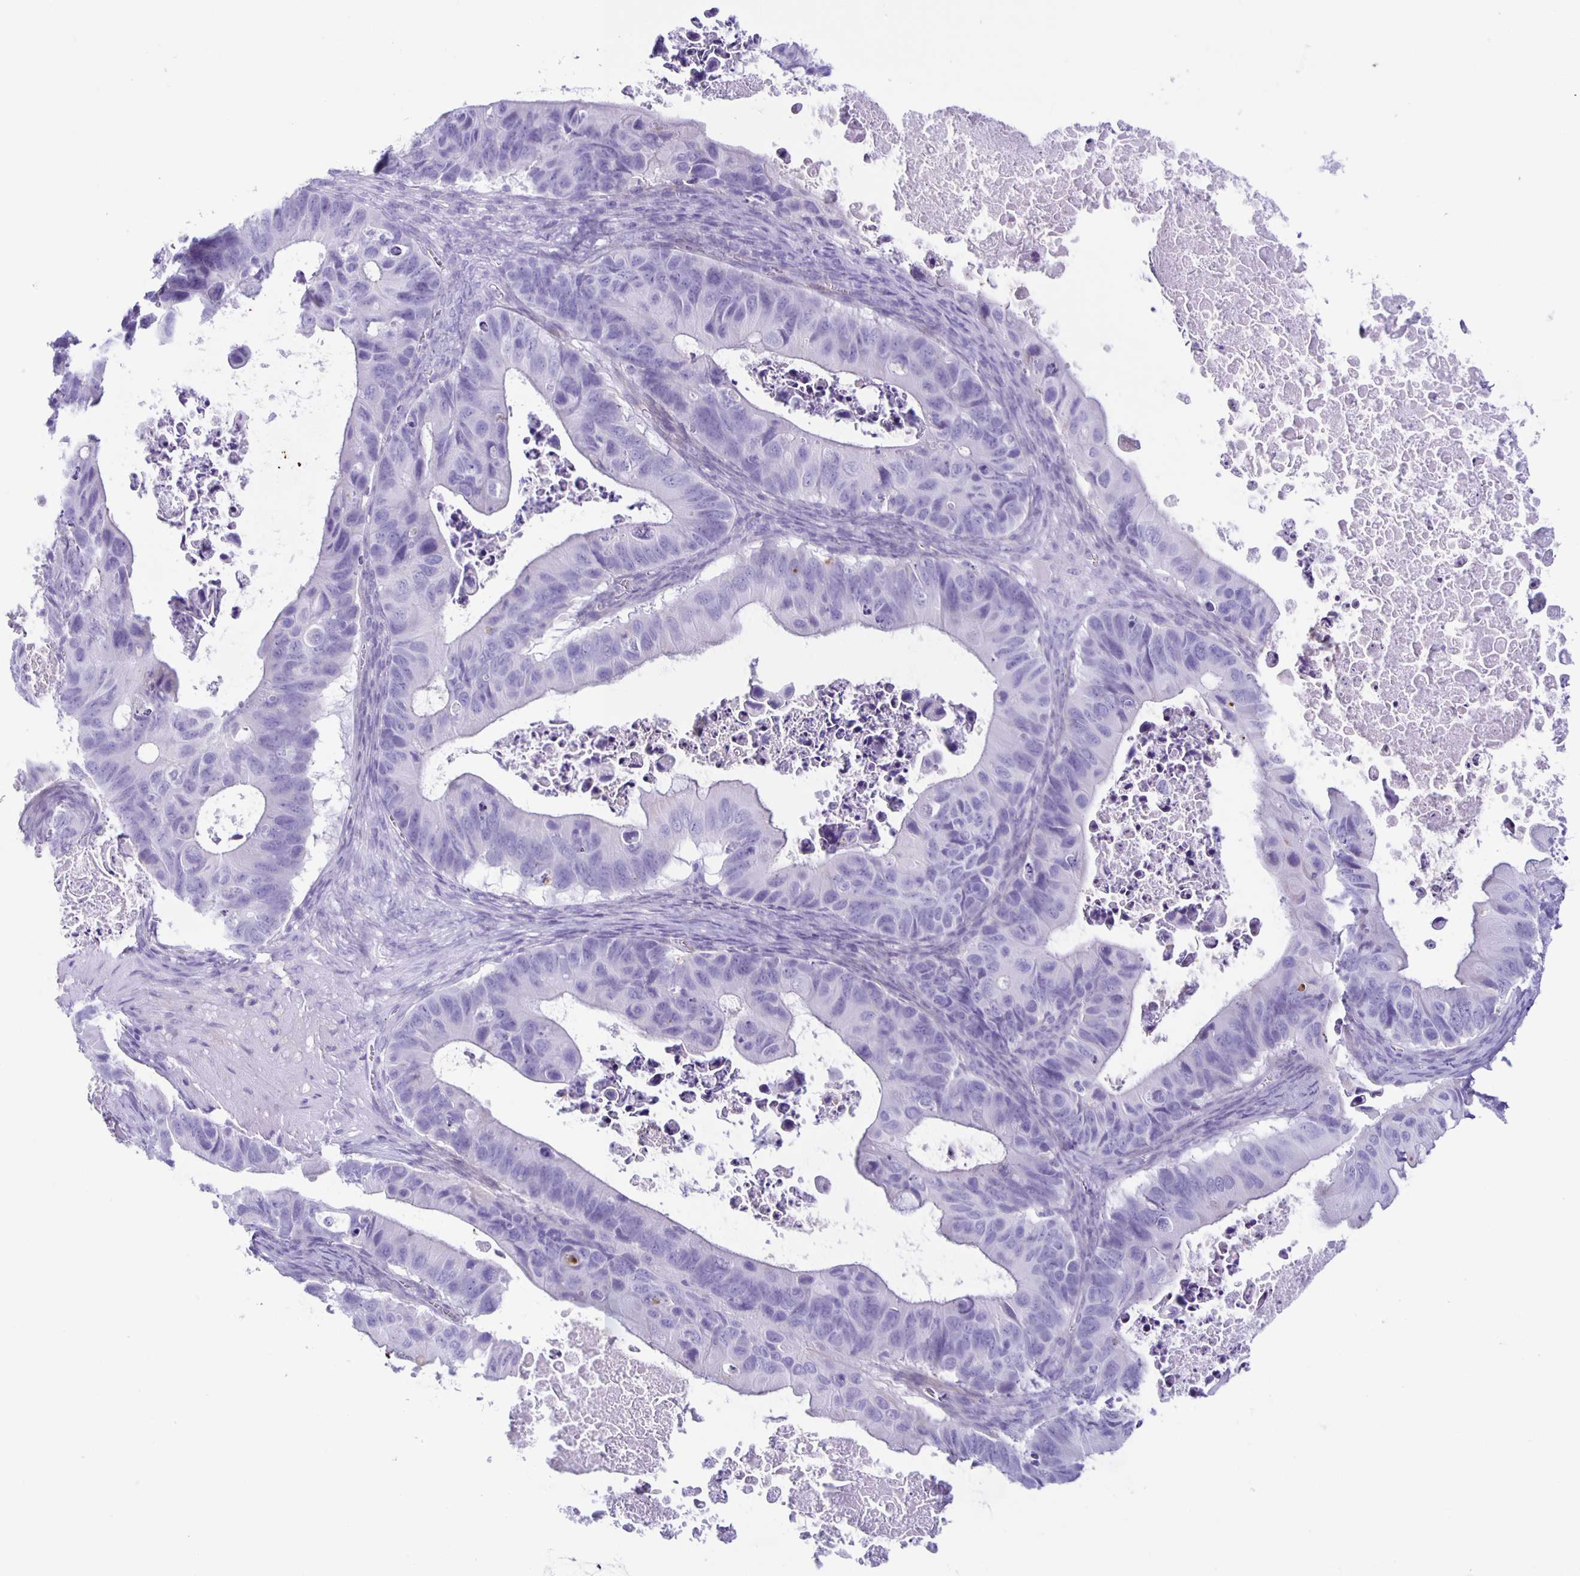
{"staining": {"intensity": "negative", "quantity": "none", "location": "none"}, "tissue": "ovarian cancer", "cell_type": "Tumor cells", "image_type": "cancer", "snomed": [{"axis": "morphology", "description": "Cystadenocarcinoma, mucinous, NOS"}, {"axis": "topography", "description": "Ovary"}], "caption": "The histopathology image reveals no significant positivity in tumor cells of ovarian cancer (mucinous cystadenocarcinoma).", "gene": "AQP6", "patient": {"sex": "female", "age": 64}}